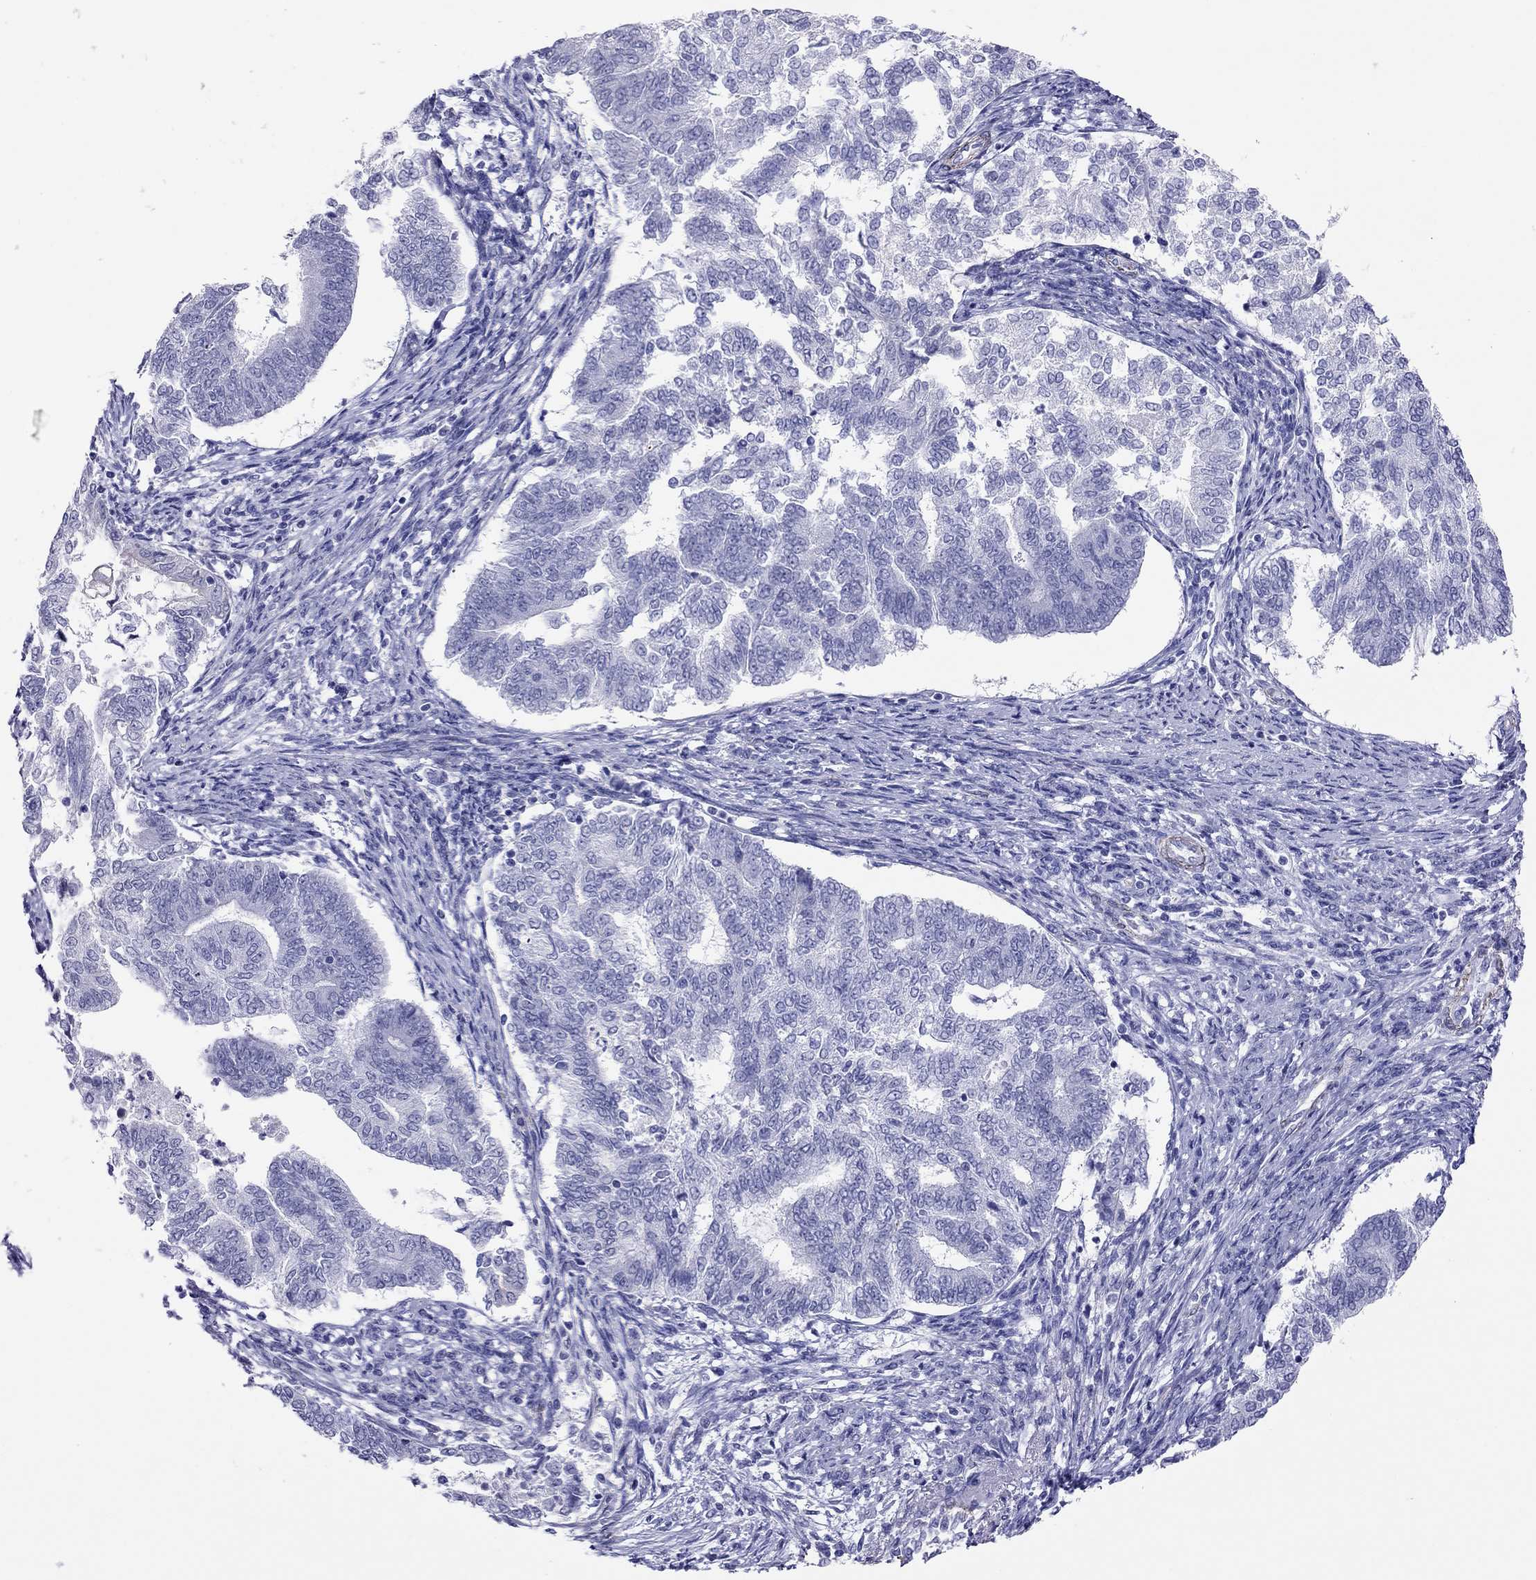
{"staining": {"intensity": "negative", "quantity": "none", "location": "none"}, "tissue": "endometrial cancer", "cell_type": "Tumor cells", "image_type": "cancer", "snomed": [{"axis": "morphology", "description": "Adenocarcinoma, NOS"}, {"axis": "topography", "description": "Endometrium"}], "caption": "Tumor cells are negative for brown protein staining in endometrial cancer (adenocarcinoma).", "gene": "MYMX", "patient": {"sex": "female", "age": 65}}